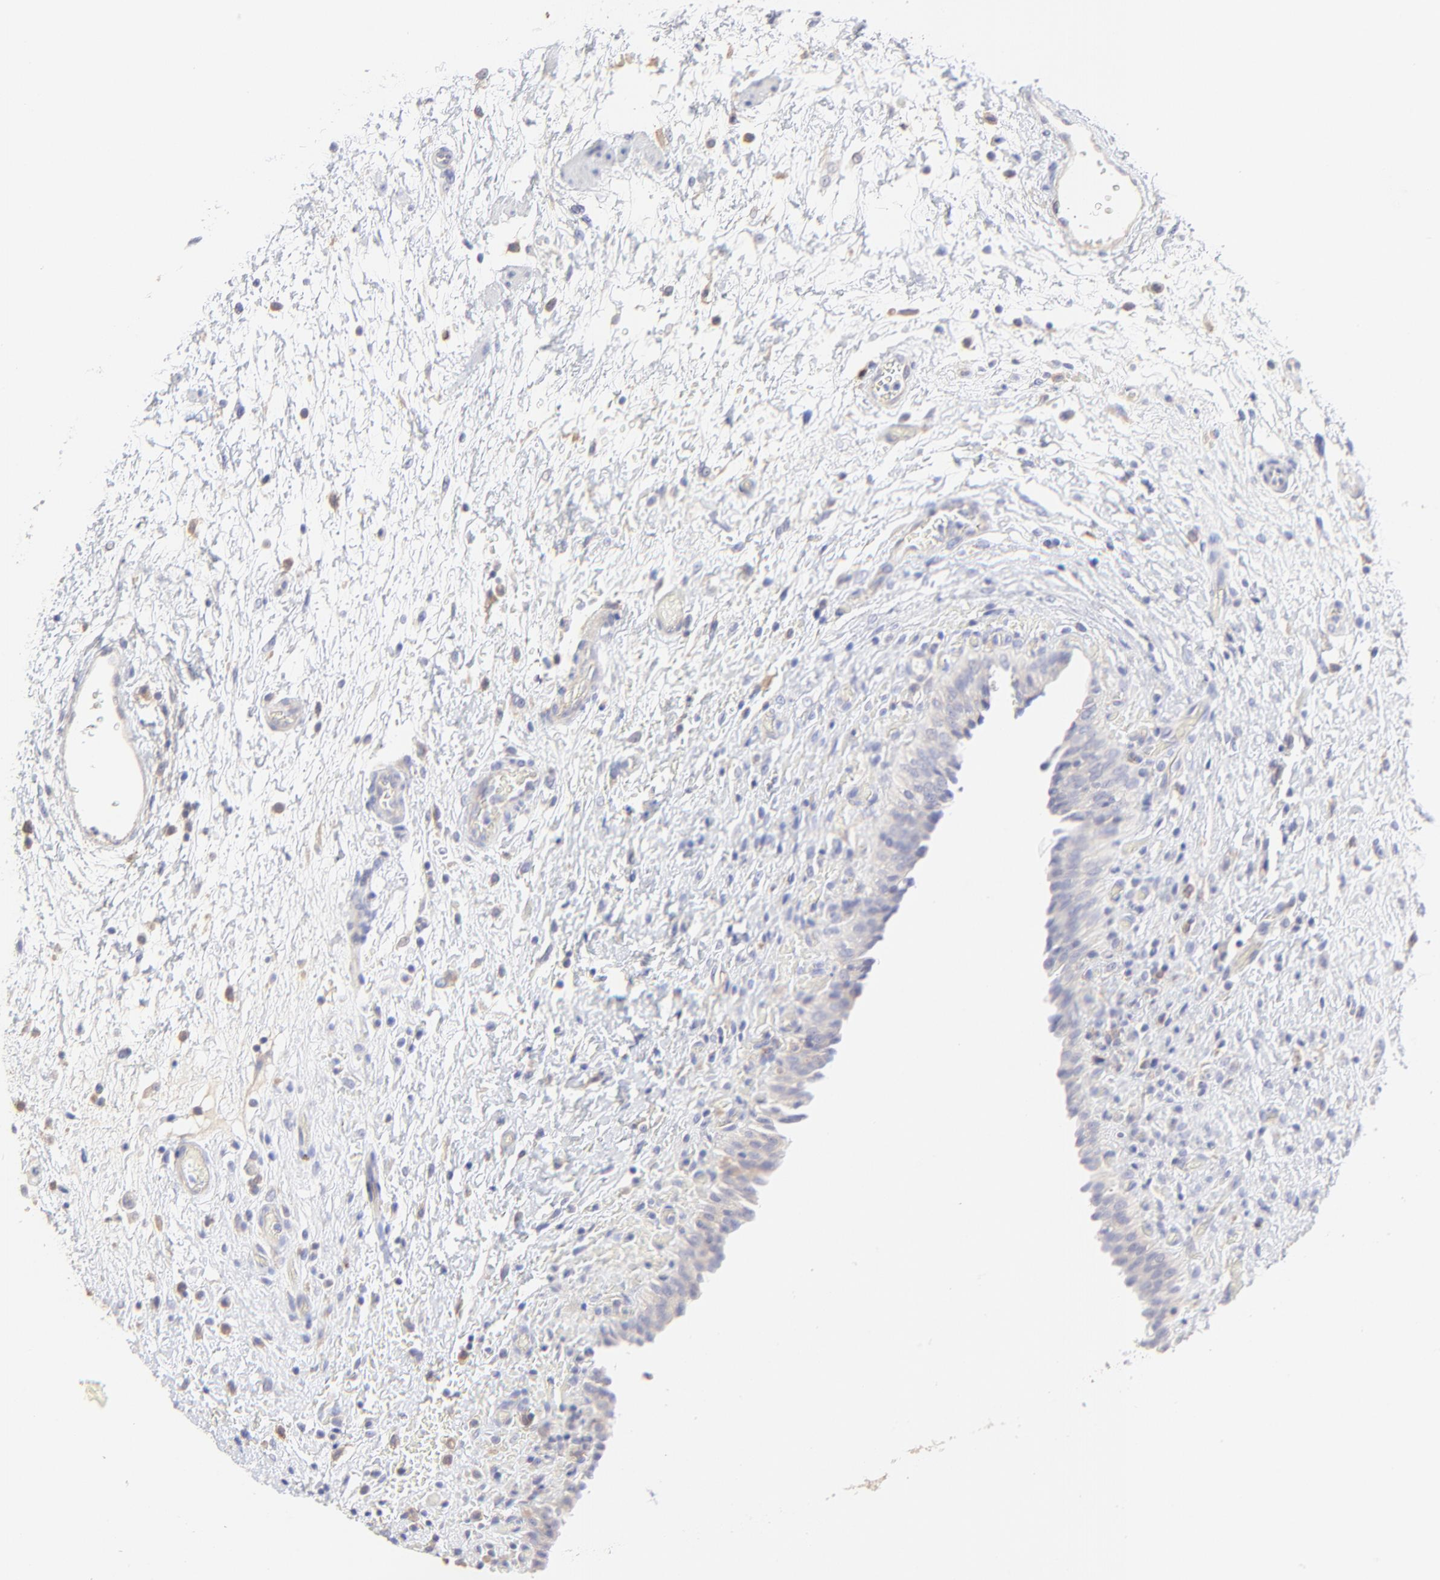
{"staining": {"intensity": "weak", "quantity": ">75%", "location": "cytoplasmic/membranous"}, "tissue": "urinary bladder", "cell_type": "Urothelial cells", "image_type": "normal", "snomed": [{"axis": "morphology", "description": "Normal tissue, NOS"}, {"axis": "topography", "description": "Urinary bladder"}], "caption": "Protein expression analysis of unremarkable urinary bladder shows weak cytoplasmic/membranous staining in approximately >75% of urothelial cells.", "gene": "LHFPL1", "patient": {"sex": "male", "age": 51}}